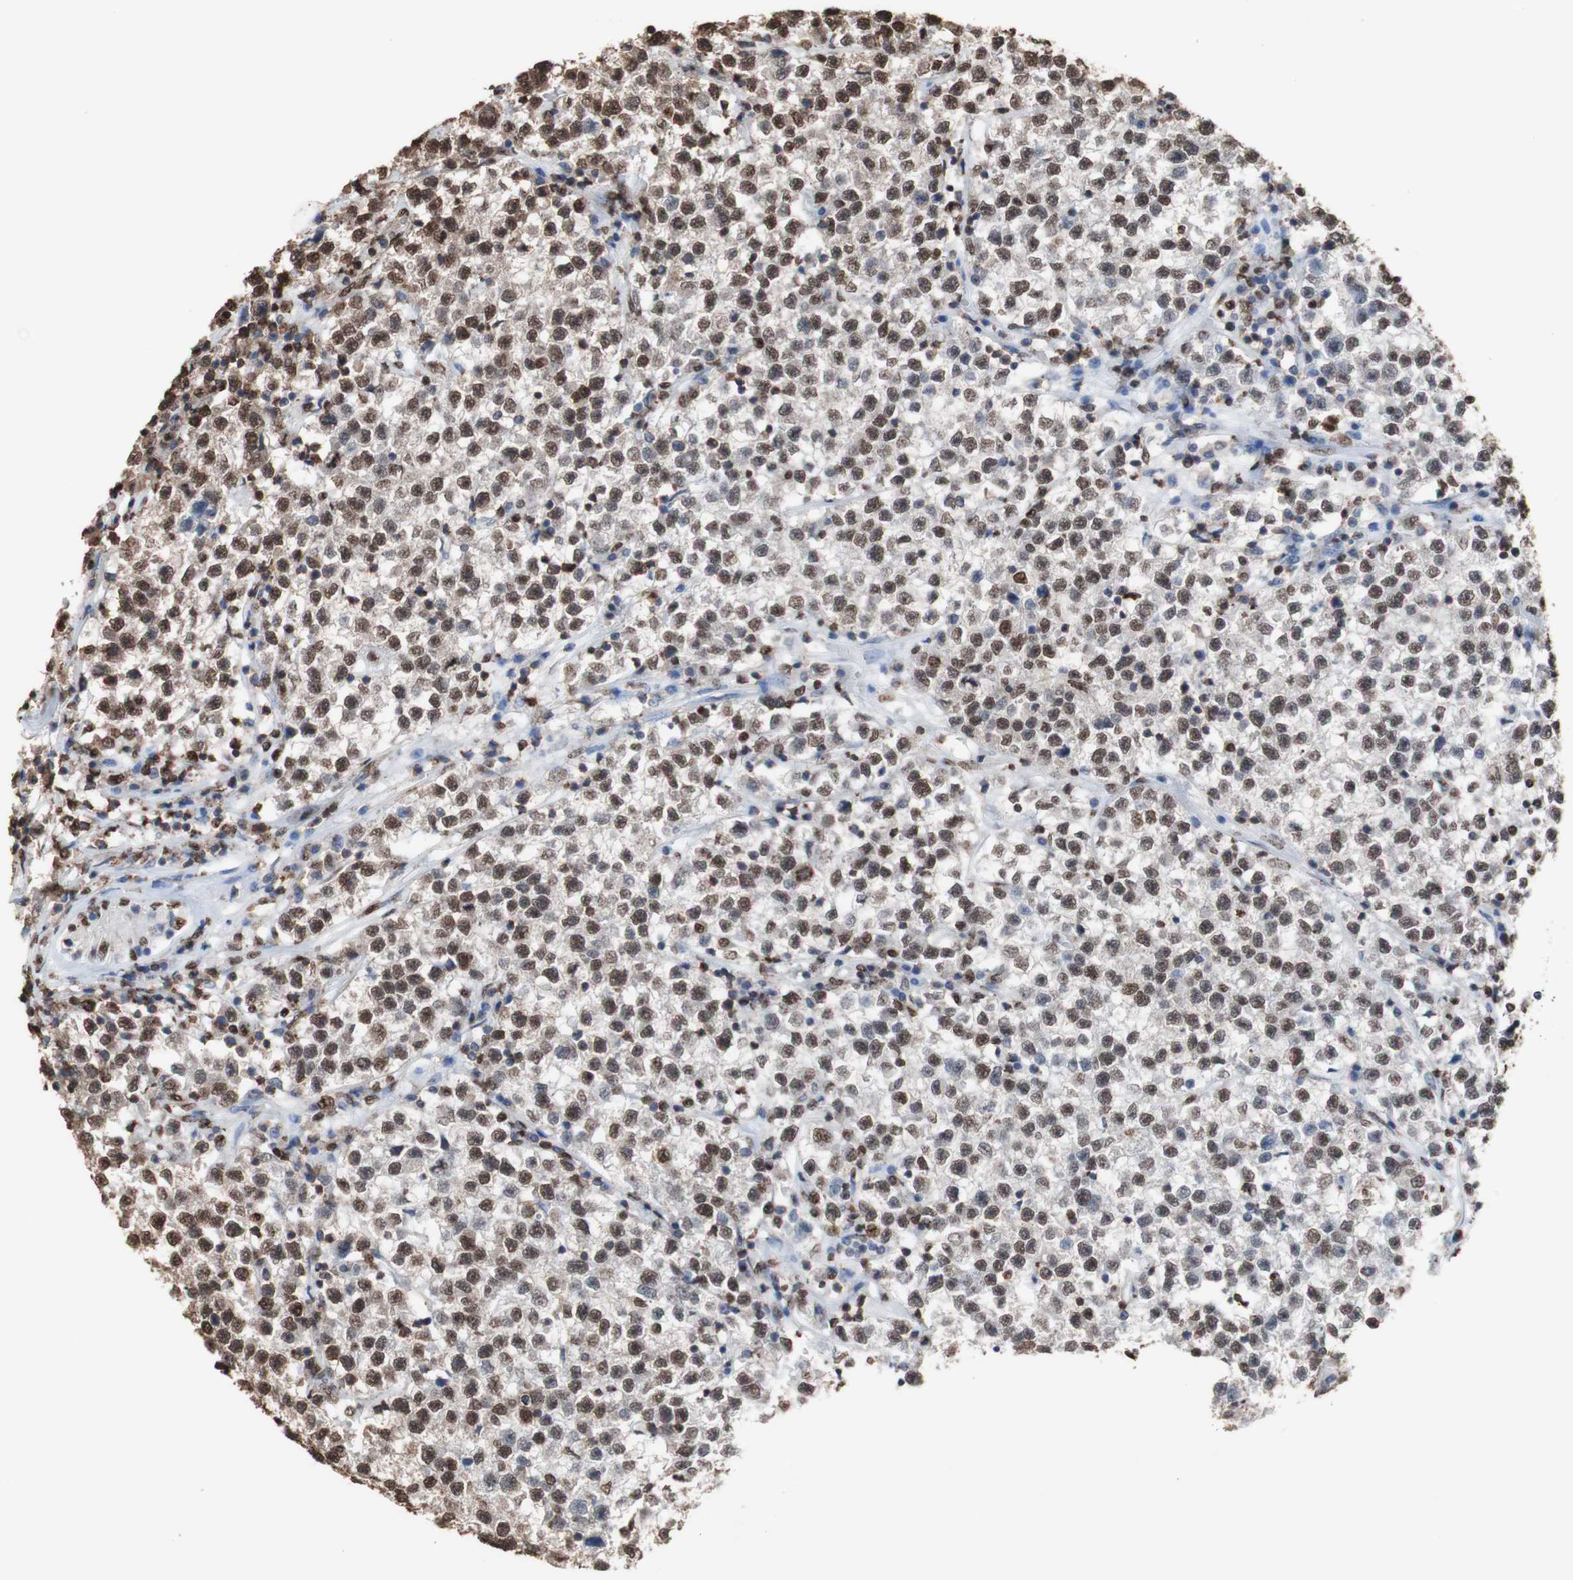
{"staining": {"intensity": "strong", "quantity": ">75%", "location": "cytoplasmic/membranous,nuclear"}, "tissue": "testis cancer", "cell_type": "Tumor cells", "image_type": "cancer", "snomed": [{"axis": "morphology", "description": "Seminoma, NOS"}, {"axis": "topography", "description": "Testis"}], "caption": "Immunohistochemistry (IHC) staining of testis cancer (seminoma), which shows high levels of strong cytoplasmic/membranous and nuclear positivity in about >75% of tumor cells indicating strong cytoplasmic/membranous and nuclear protein expression. The staining was performed using DAB (3,3'-diaminobenzidine) (brown) for protein detection and nuclei were counterstained in hematoxylin (blue).", "gene": "PIDD1", "patient": {"sex": "male", "age": 22}}